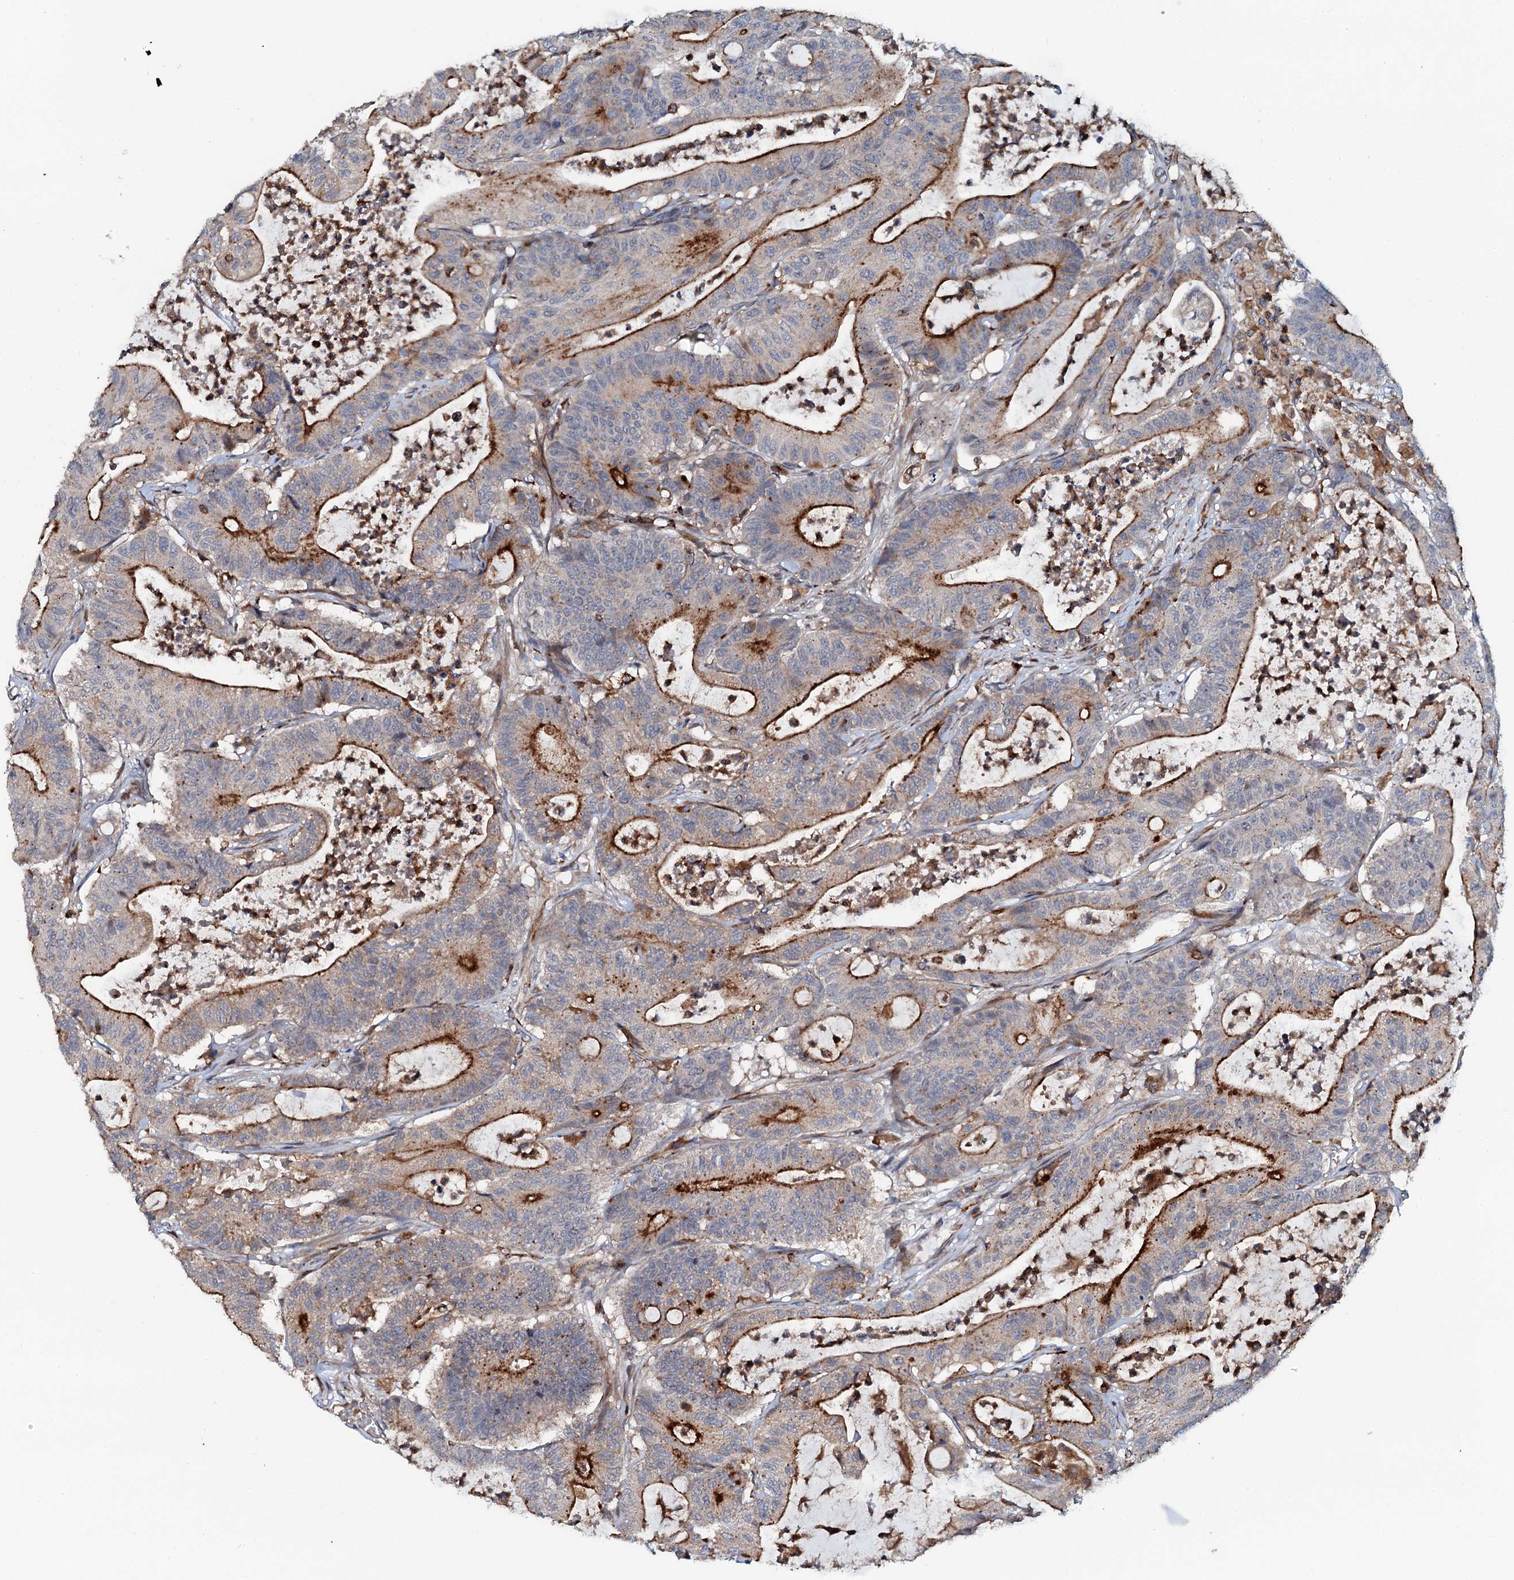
{"staining": {"intensity": "strong", "quantity": "25%-75%", "location": "cytoplasmic/membranous"}, "tissue": "colorectal cancer", "cell_type": "Tumor cells", "image_type": "cancer", "snomed": [{"axis": "morphology", "description": "Adenocarcinoma, NOS"}, {"axis": "topography", "description": "Colon"}], "caption": "The histopathology image exhibits a brown stain indicating the presence of a protein in the cytoplasmic/membranous of tumor cells in colorectal cancer (adenocarcinoma). The protein of interest is stained brown, and the nuclei are stained in blue (DAB (3,3'-diaminobenzidine) IHC with brightfield microscopy, high magnification).", "gene": "VAMP8", "patient": {"sex": "female", "age": 84}}